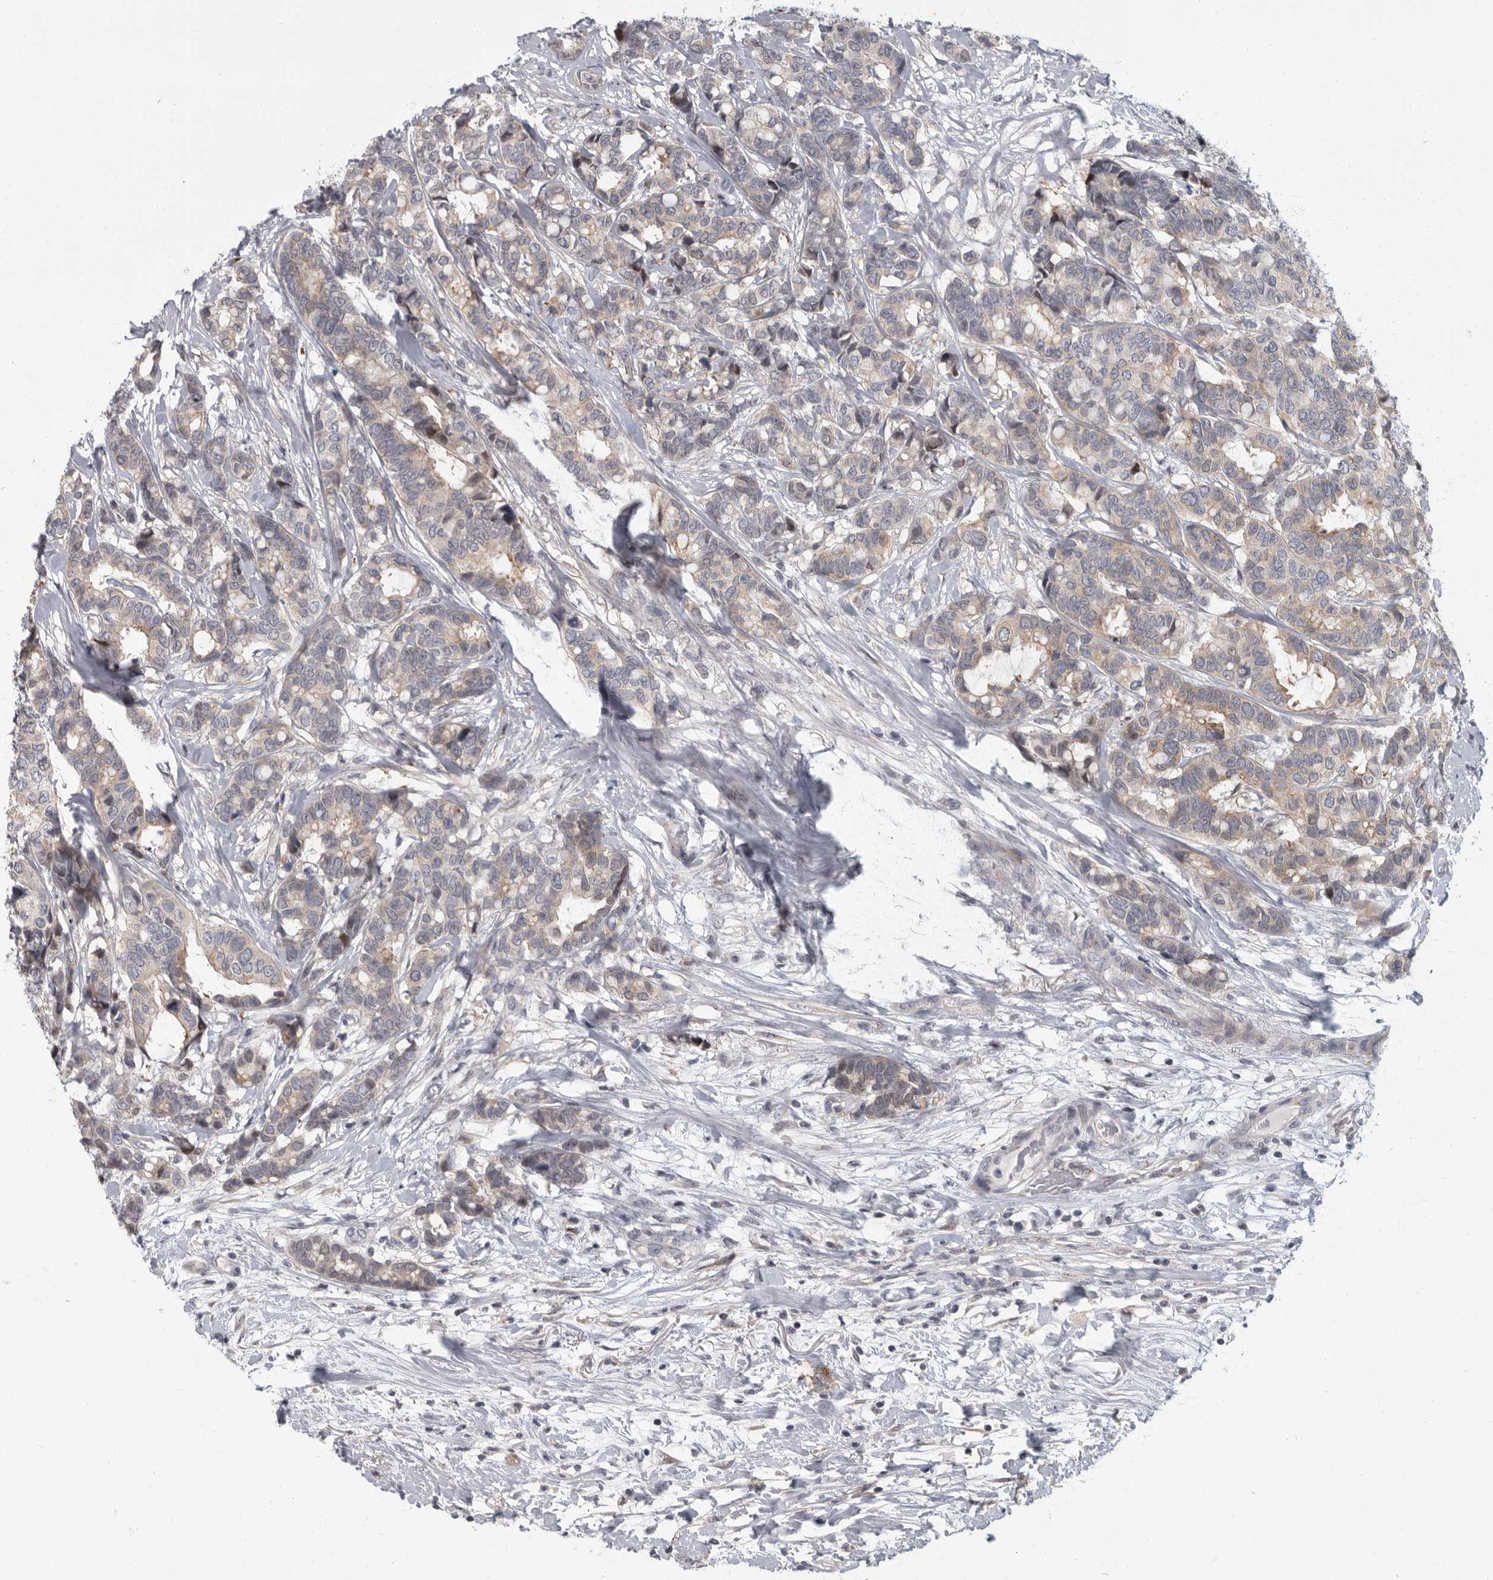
{"staining": {"intensity": "weak", "quantity": "25%-75%", "location": "cytoplasmic/membranous"}, "tissue": "breast cancer", "cell_type": "Tumor cells", "image_type": "cancer", "snomed": [{"axis": "morphology", "description": "Duct carcinoma"}, {"axis": "topography", "description": "Breast"}], "caption": "A brown stain shows weak cytoplasmic/membranous expression of a protein in breast cancer tumor cells.", "gene": "PDE7A", "patient": {"sex": "female", "age": 87}}